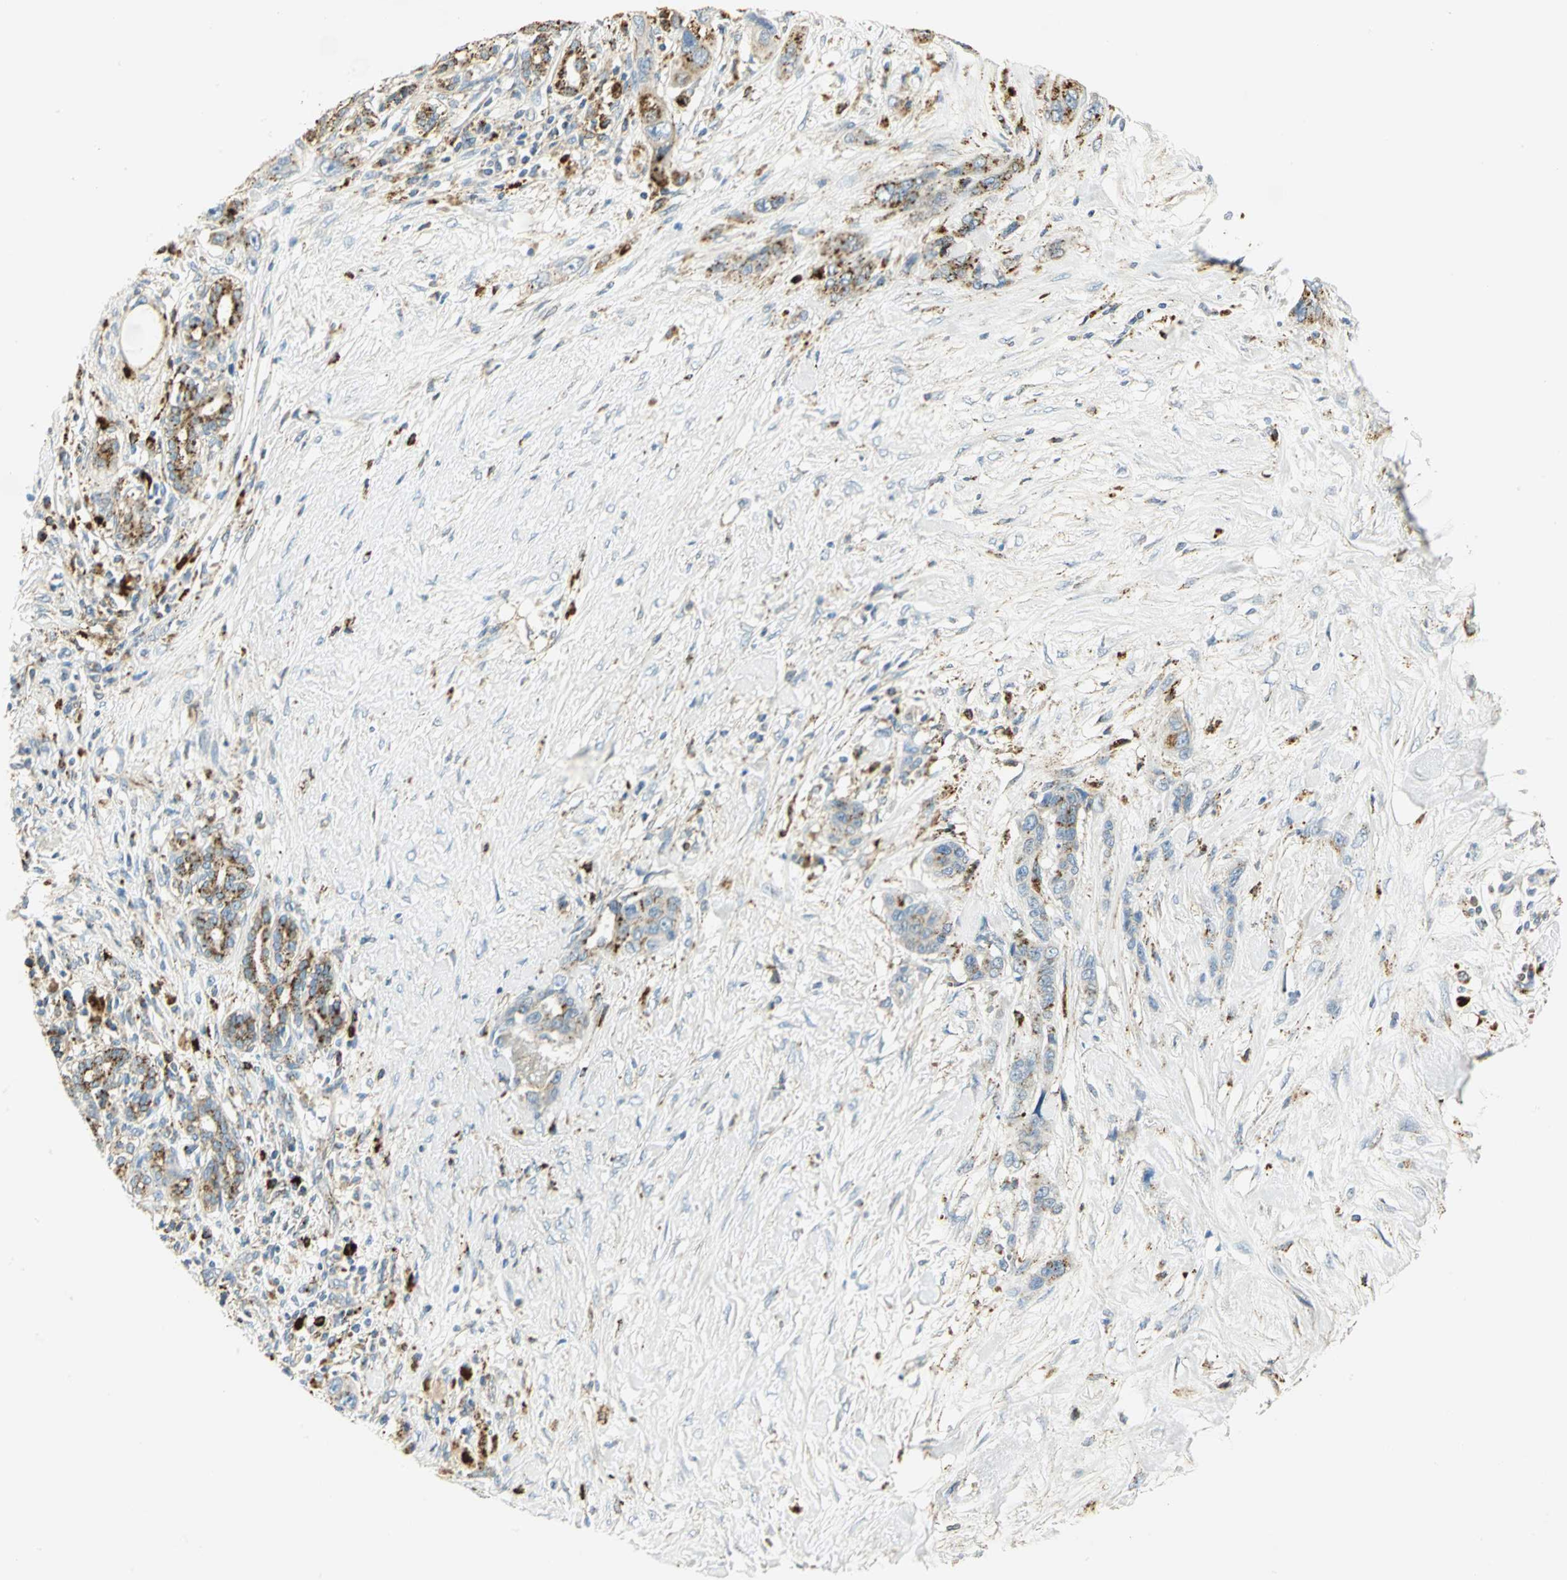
{"staining": {"intensity": "moderate", "quantity": "25%-75%", "location": "cytoplasmic/membranous"}, "tissue": "pancreatic cancer", "cell_type": "Tumor cells", "image_type": "cancer", "snomed": [{"axis": "morphology", "description": "Adenocarcinoma, NOS"}, {"axis": "topography", "description": "Pancreas"}], "caption": "A photomicrograph of pancreatic cancer (adenocarcinoma) stained for a protein reveals moderate cytoplasmic/membranous brown staining in tumor cells.", "gene": "ARSA", "patient": {"sex": "male", "age": 46}}